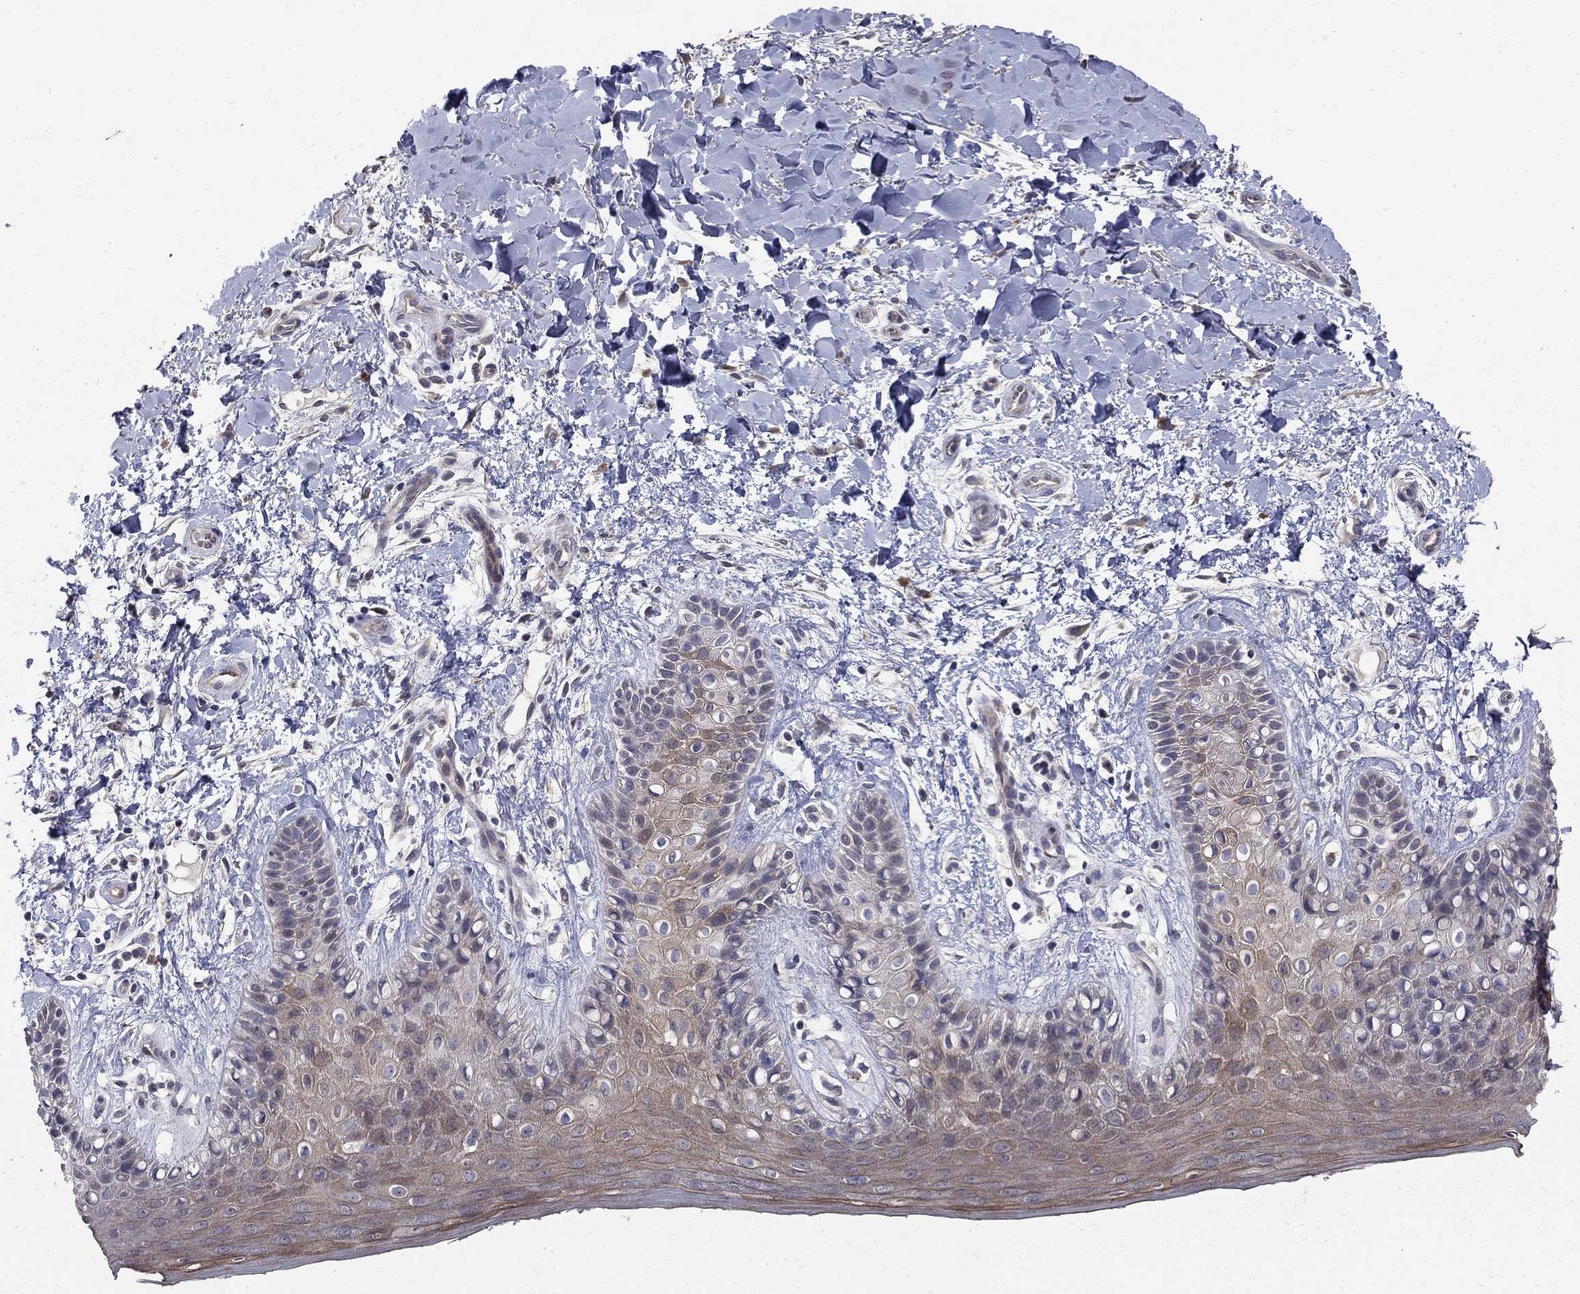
{"staining": {"intensity": "moderate", "quantity": "<25%", "location": "cytoplasmic/membranous"}, "tissue": "skin", "cell_type": "Epidermal cells", "image_type": "normal", "snomed": [{"axis": "morphology", "description": "Normal tissue, NOS"}, {"axis": "topography", "description": "Anal"}], "caption": "Brown immunohistochemical staining in normal skin demonstrates moderate cytoplasmic/membranous staining in approximately <25% of epidermal cells.", "gene": "FAM3B", "patient": {"sex": "male", "age": 36}}